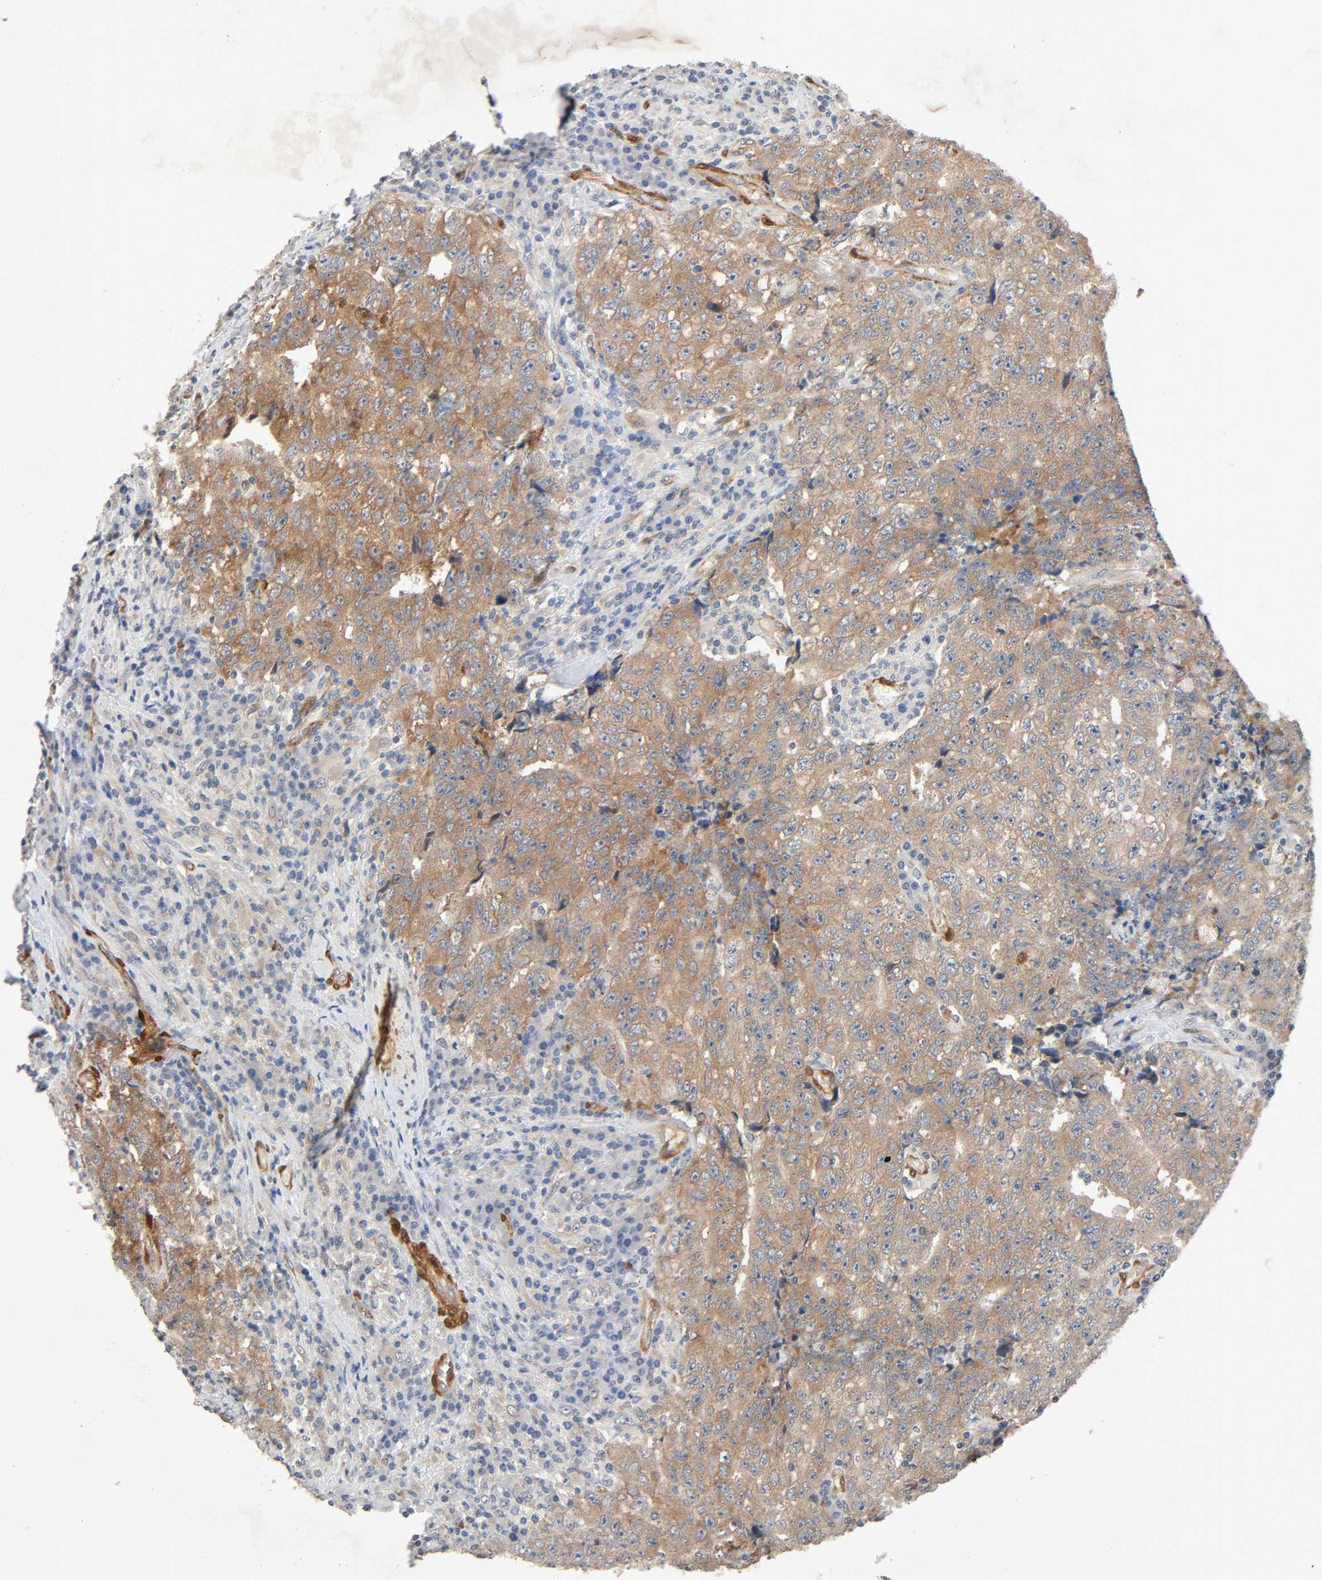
{"staining": {"intensity": "moderate", "quantity": ">75%", "location": "cytoplasmic/membranous"}, "tissue": "testis cancer", "cell_type": "Tumor cells", "image_type": "cancer", "snomed": [{"axis": "morphology", "description": "Necrosis, NOS"}, {"axis": "morphology", "description": "Carcinoma, Embryonal, NOS"}, {"axis": "topography", "description": "Testis"}], "caption": "Immunohistochemistry image of human testis cancer stained for a protein (brown), which displays medium levels of moderate cytoplasmic/membranous expression in about >75% of tumor cells.", "gene": "PTK2", "patient": {"sex": "male", "age": 19}}